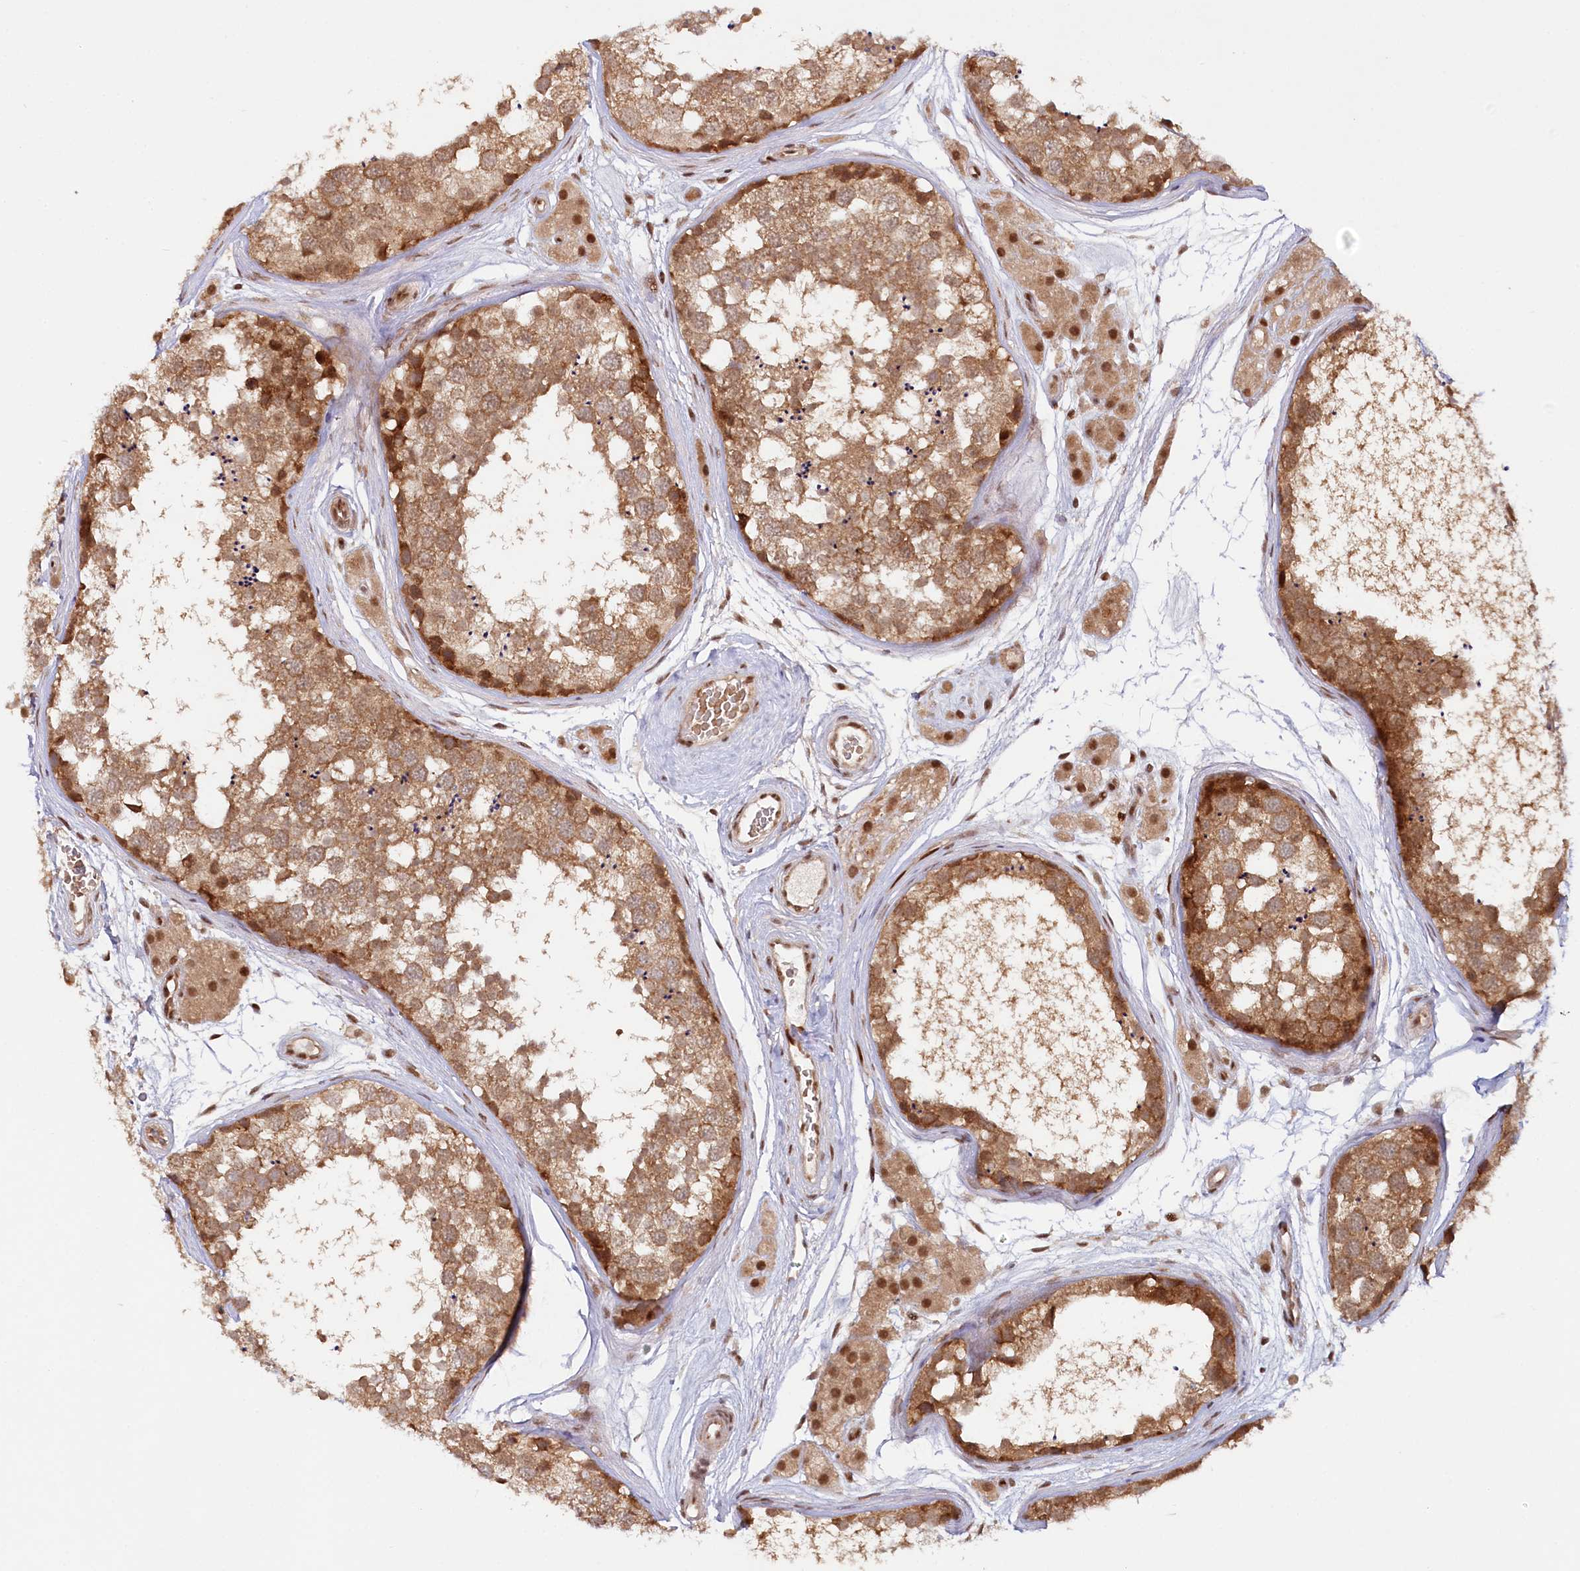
{"staining": {"intensity": "moderate", "quantity": ">75%", "location": "cytoplasmic/membranous,nuclear"}, "tissue": "testis", "cell_type": "Cells in seminiferous ducts", "image_type": "normal", "snomed": [{"axis": "morphology", "description": "Normal tissue, NOS"}, {"axis": "topography", "description": "Testis"}], "caption": "Immunohistochemistry (IHC) (DAB (3,3'-diaminobenzidine)) staining of normal testis displays moderate cytoplasmic/membranous,nuclear protein staining in approximately >75% of cells in seminiferous ducts.", "gene": "CCDC65", "patient": {"sex": "male", "age": 56}}